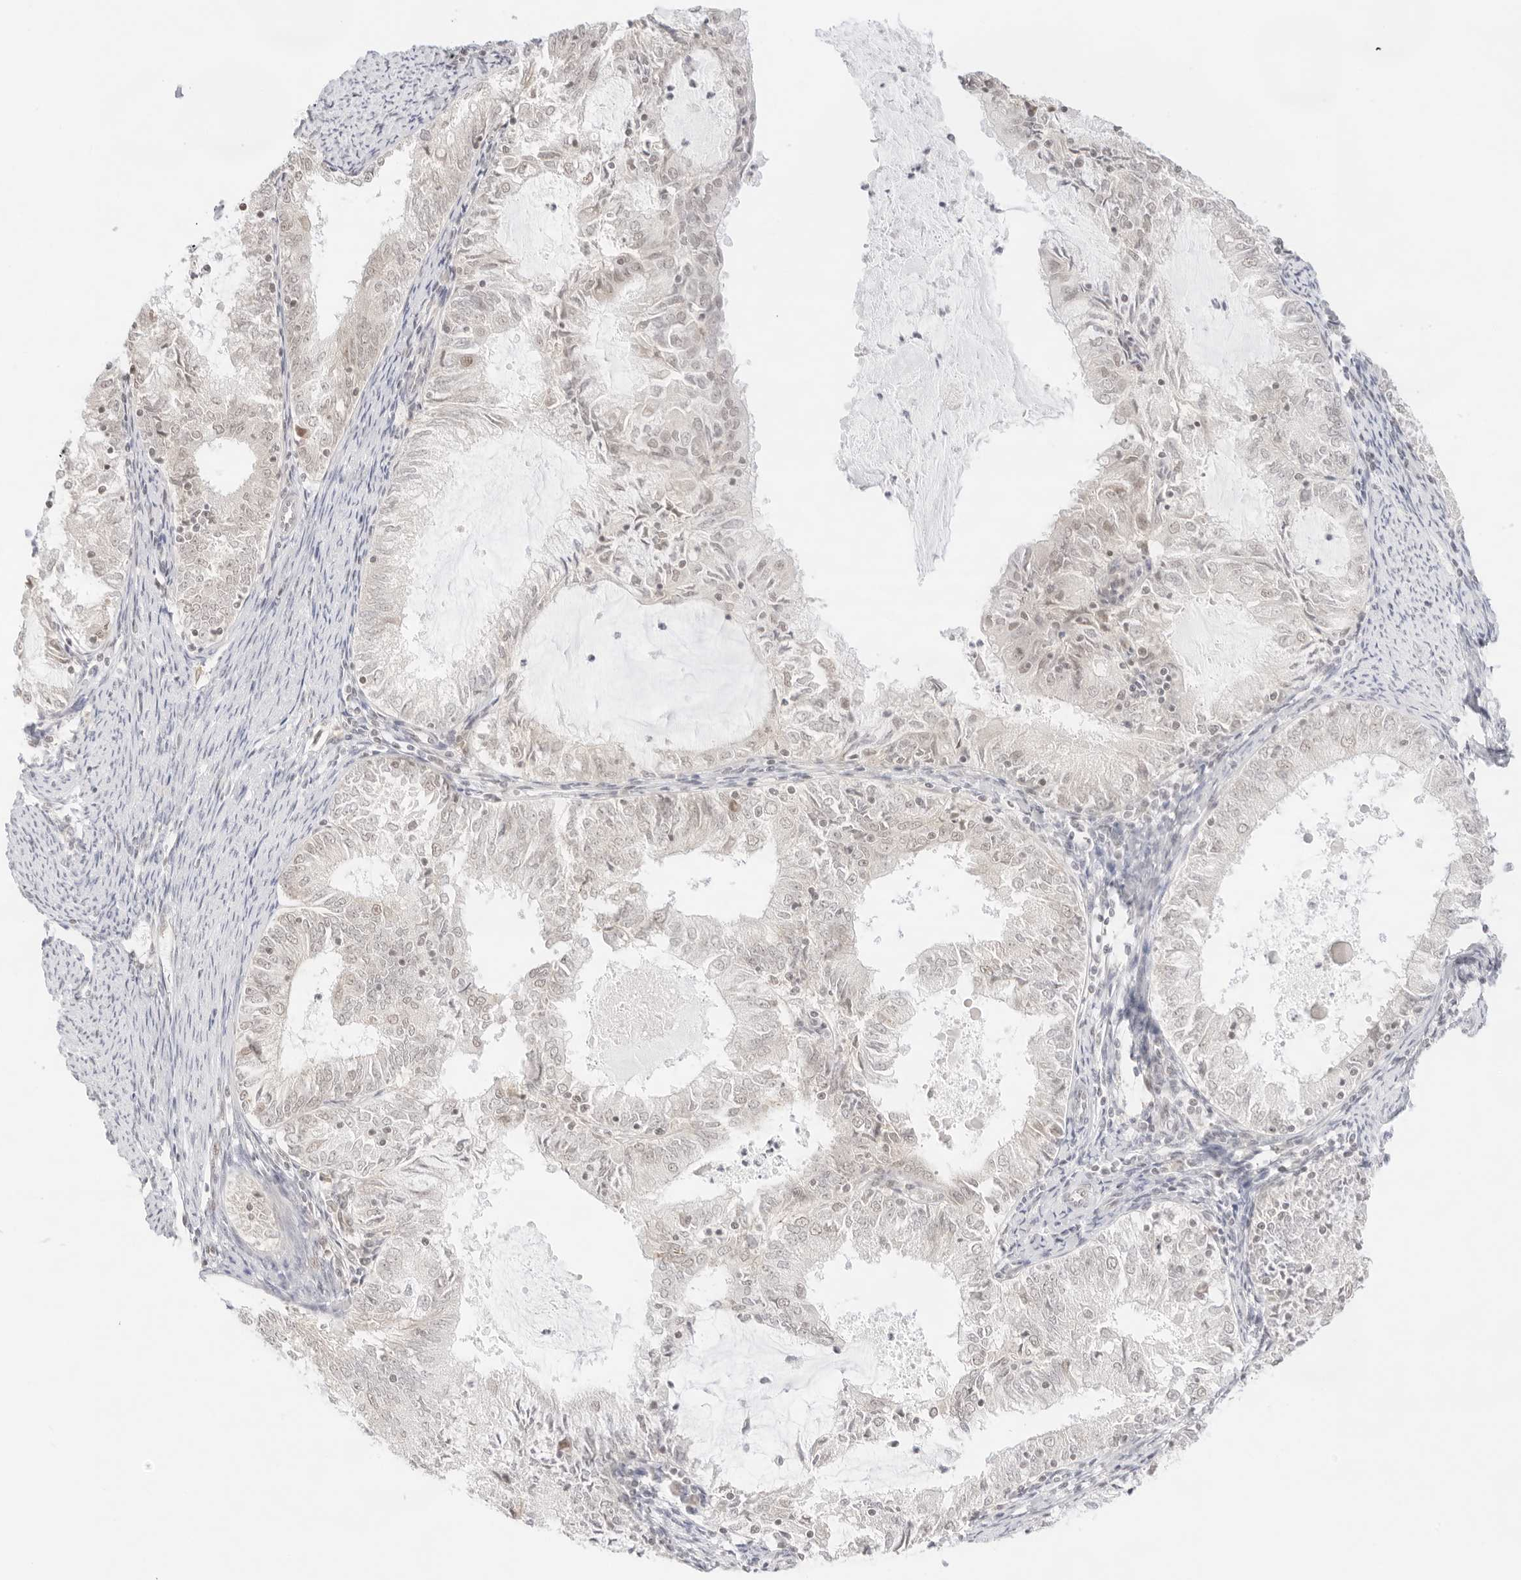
{"staining": {"intensity": "negative", "quantity": "none", "location": "none"}, "tissue": "endometrial cancer", "cell_type": "Tumor cells", "image_type": "cancer", "snomed": [{"axis": "morphology", "description": "Adenocarcinoma, NOS"}, {"axis": "topography", "description": "Endometrium"}], "caption": "IHC image of neoplastic tissue: endometrial cancer stained with DAB (3,3'-diaminobenzidine) demonstrates no significant protein positivity in tumor cells.", "gene": "GNAS", "patient": {"sex": "female", "age": 57}}